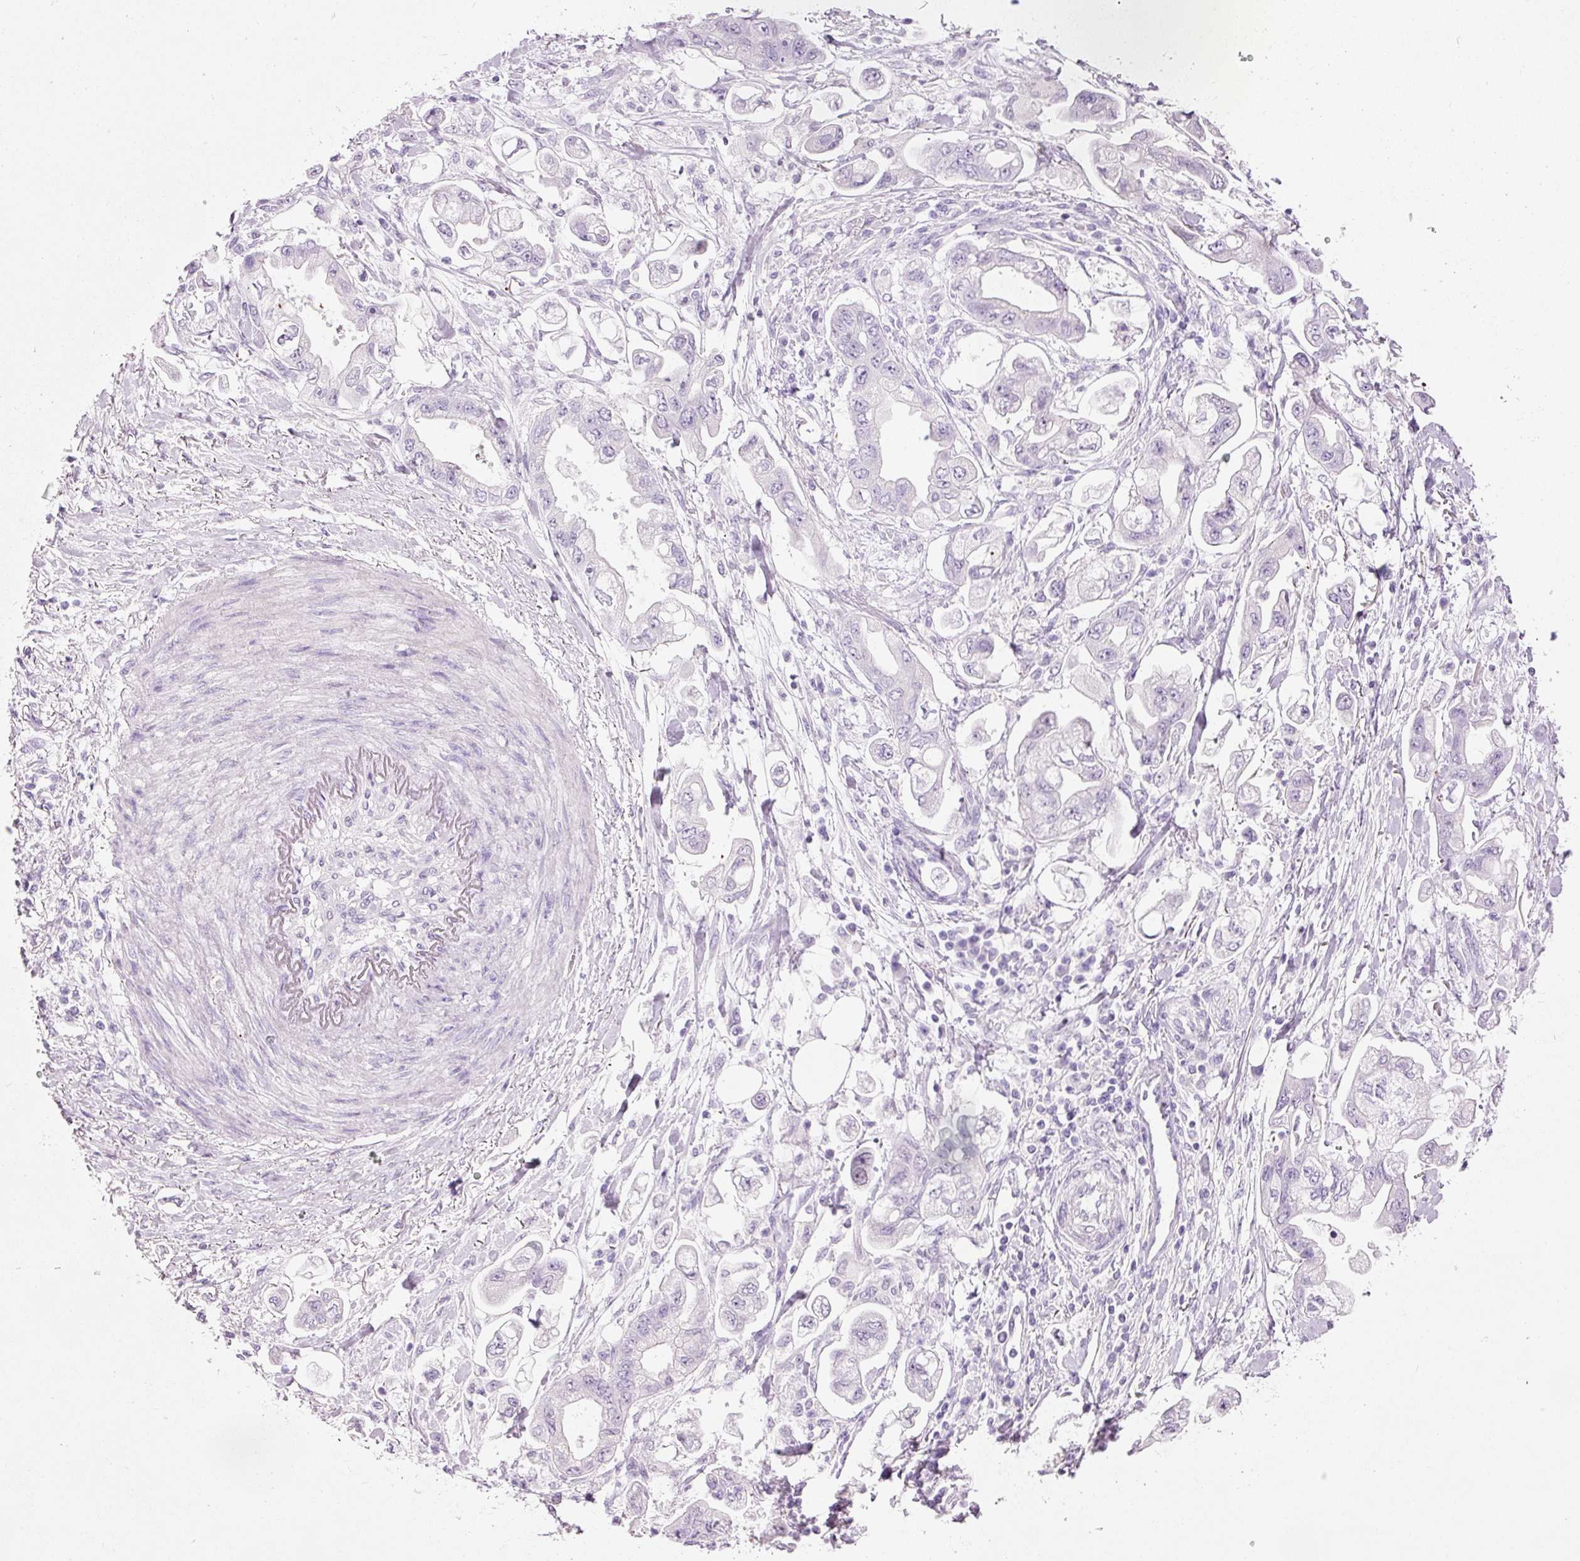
{"staining": {"intensity": "negative", "quantity": "none", "location": "none"}, "tissue": "stomach cancer", "cell_type": "Tumor cells", "image_type": "cancer", "snomed": [{"axis": "morphology", "description": "Adenocarcinoma, NOS"}, {"axis": "topography", "description": "Stomach"}], "caption": "Immunohistochemical staining of human stomach cancer (adenocarcinoma) exhibits no significant expression in tumor cells.", "gene": "ANKRD20A1", "patient": {"sex": "male", "age": 62}}